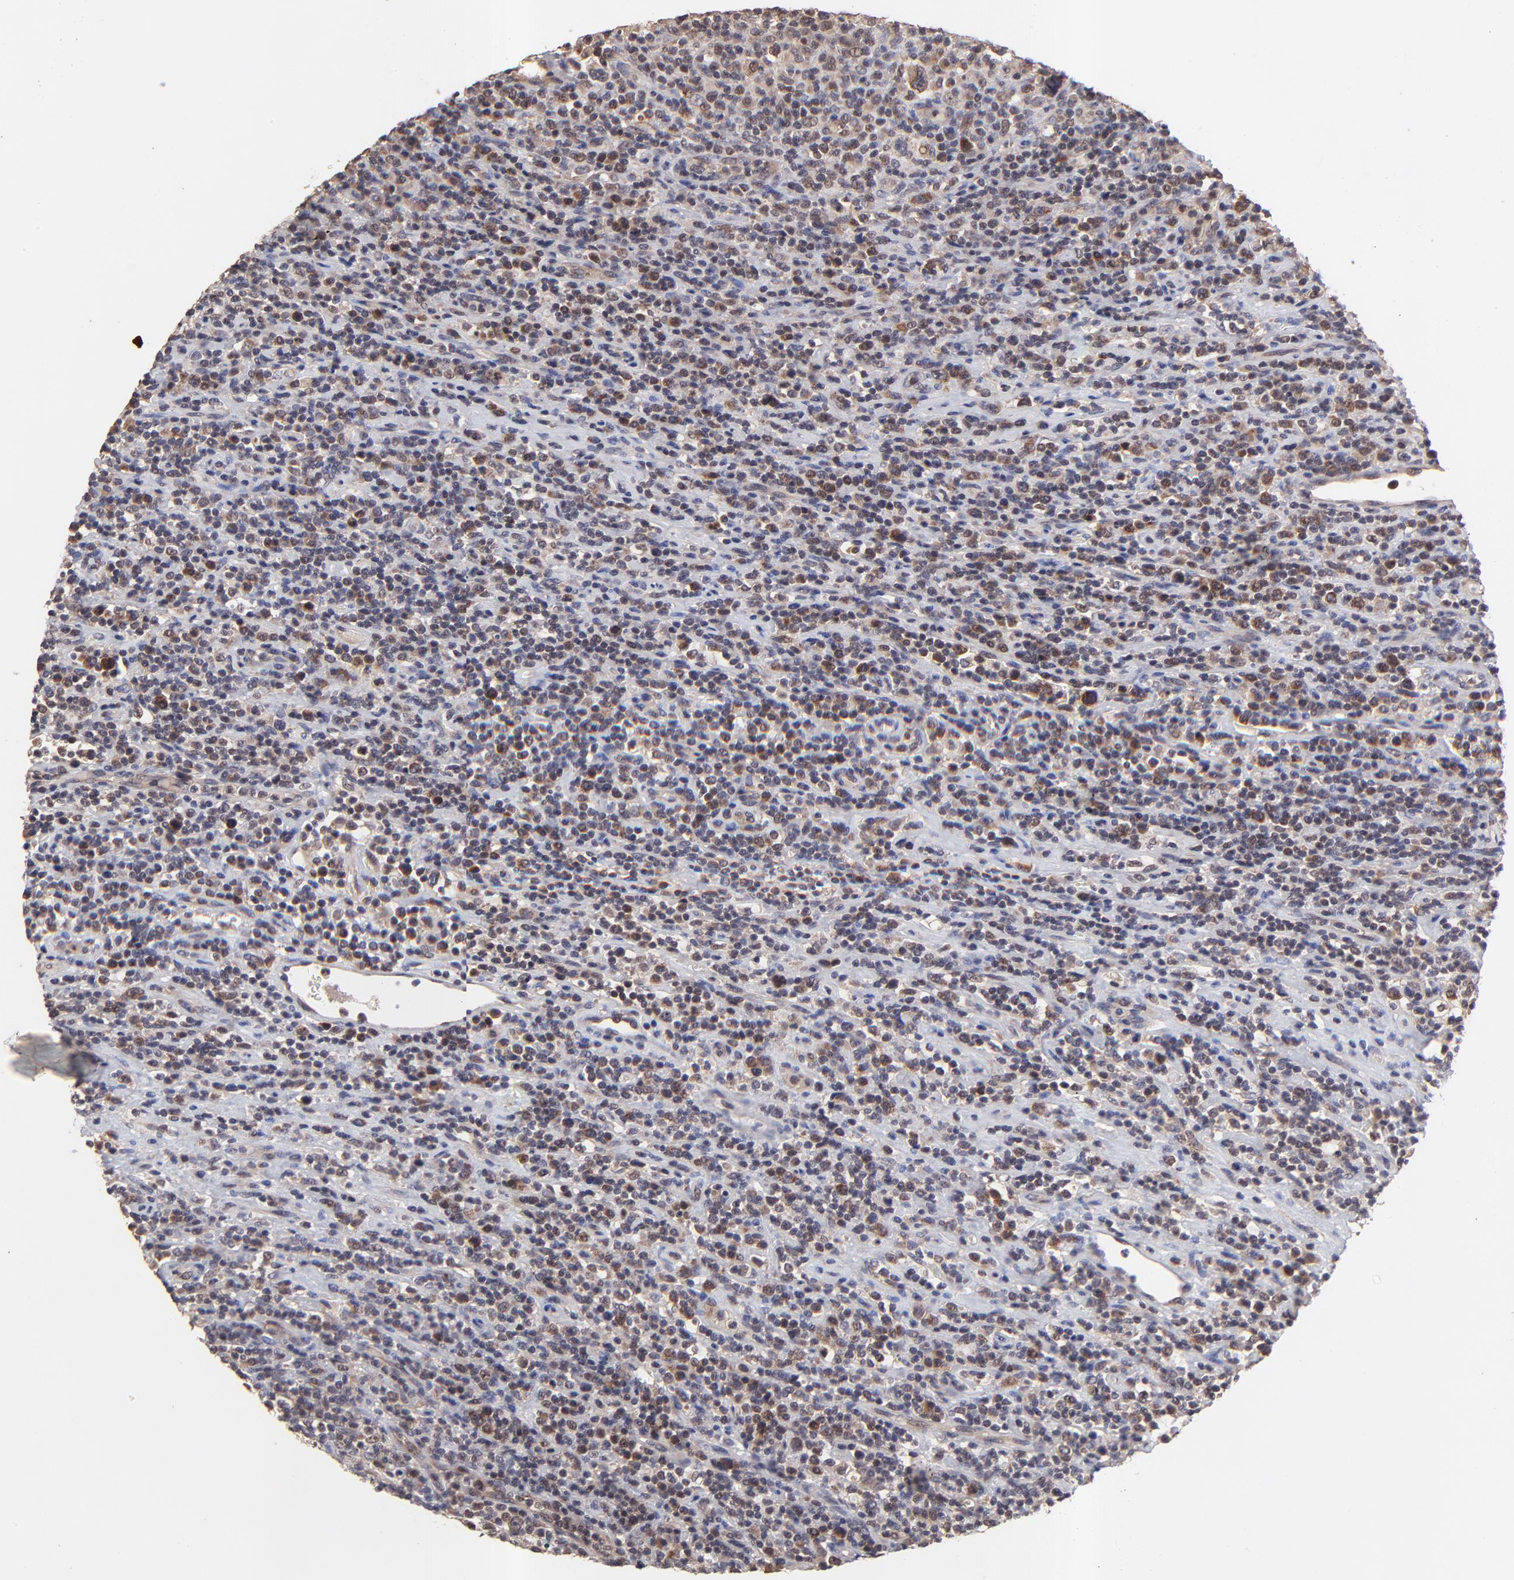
{"staining": {"intensity": "moderate", "quantity": "<25%", "location": "cytoplasmic/membranous,nuclear"}, "tissue": "lymphoma", "cell_type": "Tumor cells", "image_type": "cancer", "snomed": [{"axis": "morphology", "description": "Hodgkin's disease, NOS"}, {"axis": "topography", "description": "Lymph node"}], "caption": "Immunohistochemical staining of human lymphoma reveals low levels of moderate cytoplasmic/membranous and nuclear protein staining in about <25% of tumor cells.", "gene": "BAIAP2L2", "patient": {"sex": "male", "age": 65}}